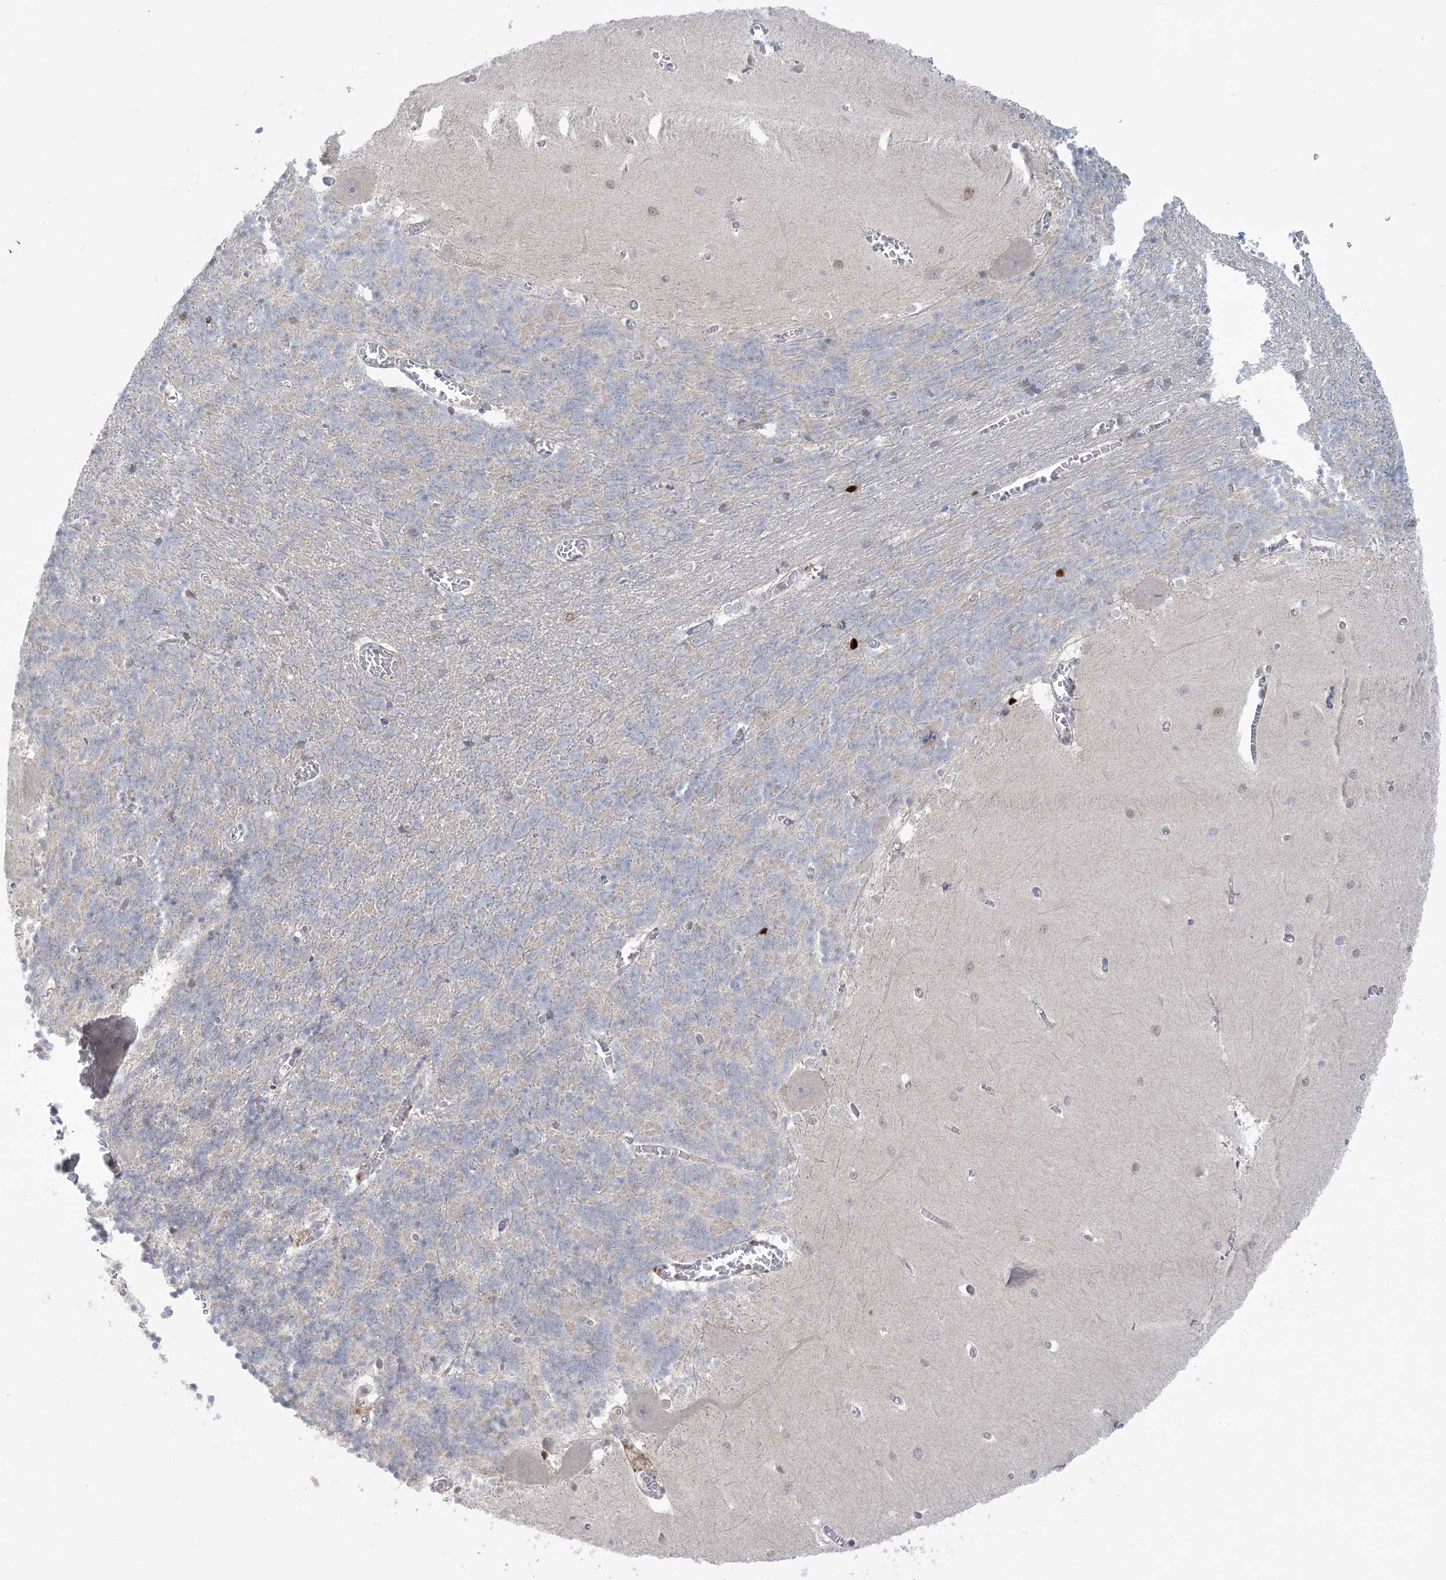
{"staining": {"intensity": "weak", "quantity": "<25%", "location": "cytoplasmic/membranous"}, "tissue": "cerebellum", "cell_type": "Cells in granular layer", "image_type": "normal", "snomed": [{"axis": "morphology", "description": "Normal tissue, NOS"}, {"axis": "topography", "description": "Cerebellum"}], "caption": "IHC histopathology image of normal cerebellum: cerebellum stained with DAB shows no significant protein positivity in cells in granular layer.", "gene": "NRBP2", "patient": {"sex": "male", "age": 37}}